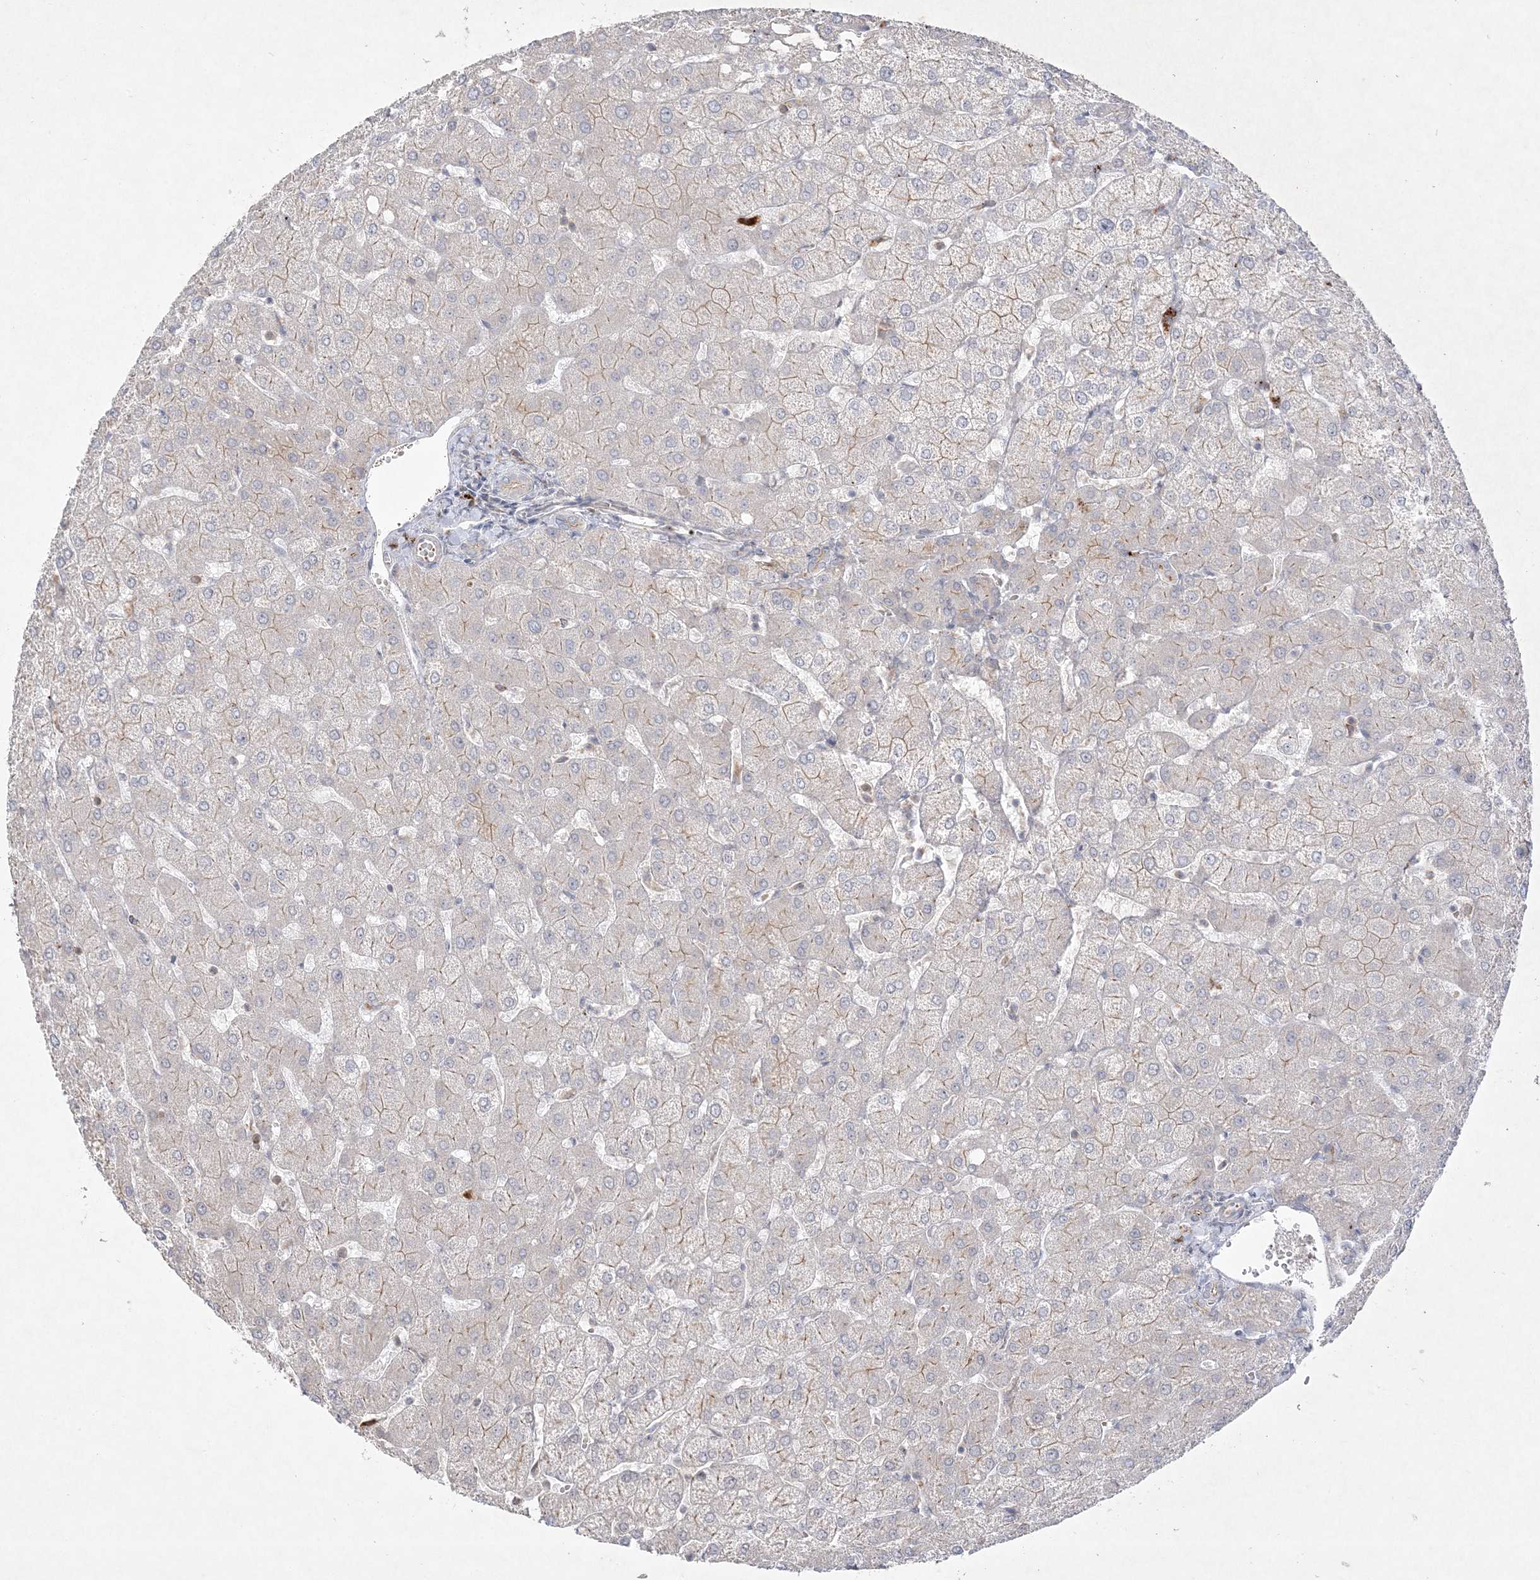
{"staining": {"intensity": "negative", "quantity": "none", "location": "none"}, "tissue": "liver", "cell_type": "Cholangiocytes", "image_type": "normal", "snomed": [{"axis": "morphology", "description": "Normal tissue, NOS"}, {"axis": "topography", "description": "Liver"}], "caption": "DAB (3,3'-diaminobenzidine) immunohistochemical staining of normal liver exhibits no significant expression in cholangiocytes.", "gene": "CLNK", "patient": {"sex": "female", "age": 54}}